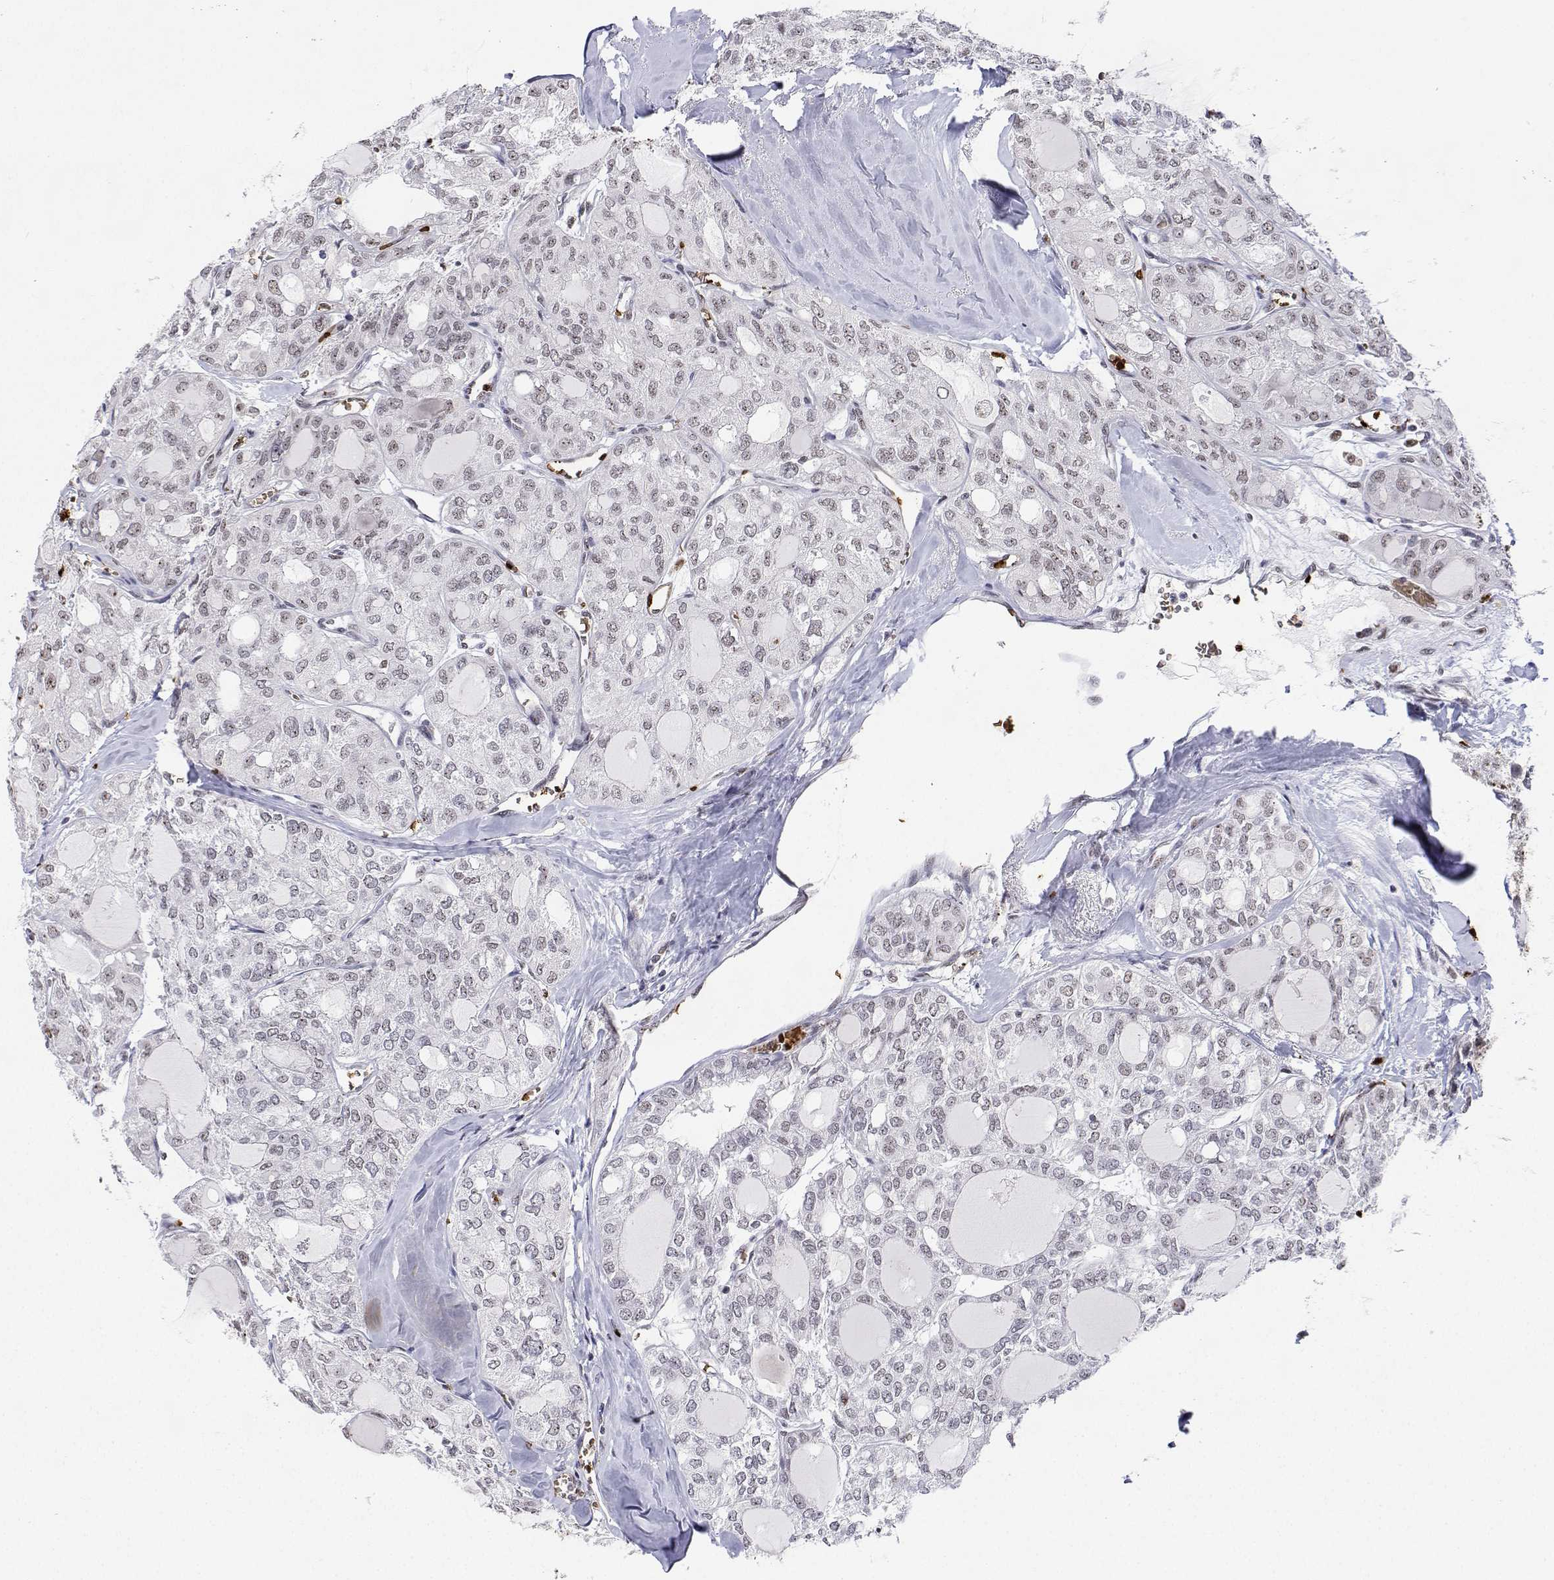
{"staining": {"intensity": "weak", "quantity": "<25%", "location": "nuclear"}, "tissue": "thyroid cancer", "cell_type": "Tumor cells", "image_type": "cancer", "snomed": [{"axis": "morphology", "description": "Follicular adenoma carcinoma, NOS"}, {"axis": "topography", "description": "Thyroid gland"}], "caption": "This photomicrograph is of thyroid follicular adenoma carcinoma stained with immunohistochemistry (IHC) to label a protein in brown with the nuclei are counter-stained blue. There is no staining in tumor cells.", "gene": "ADAR", "patient": {"sex": "male", "age": 75}}